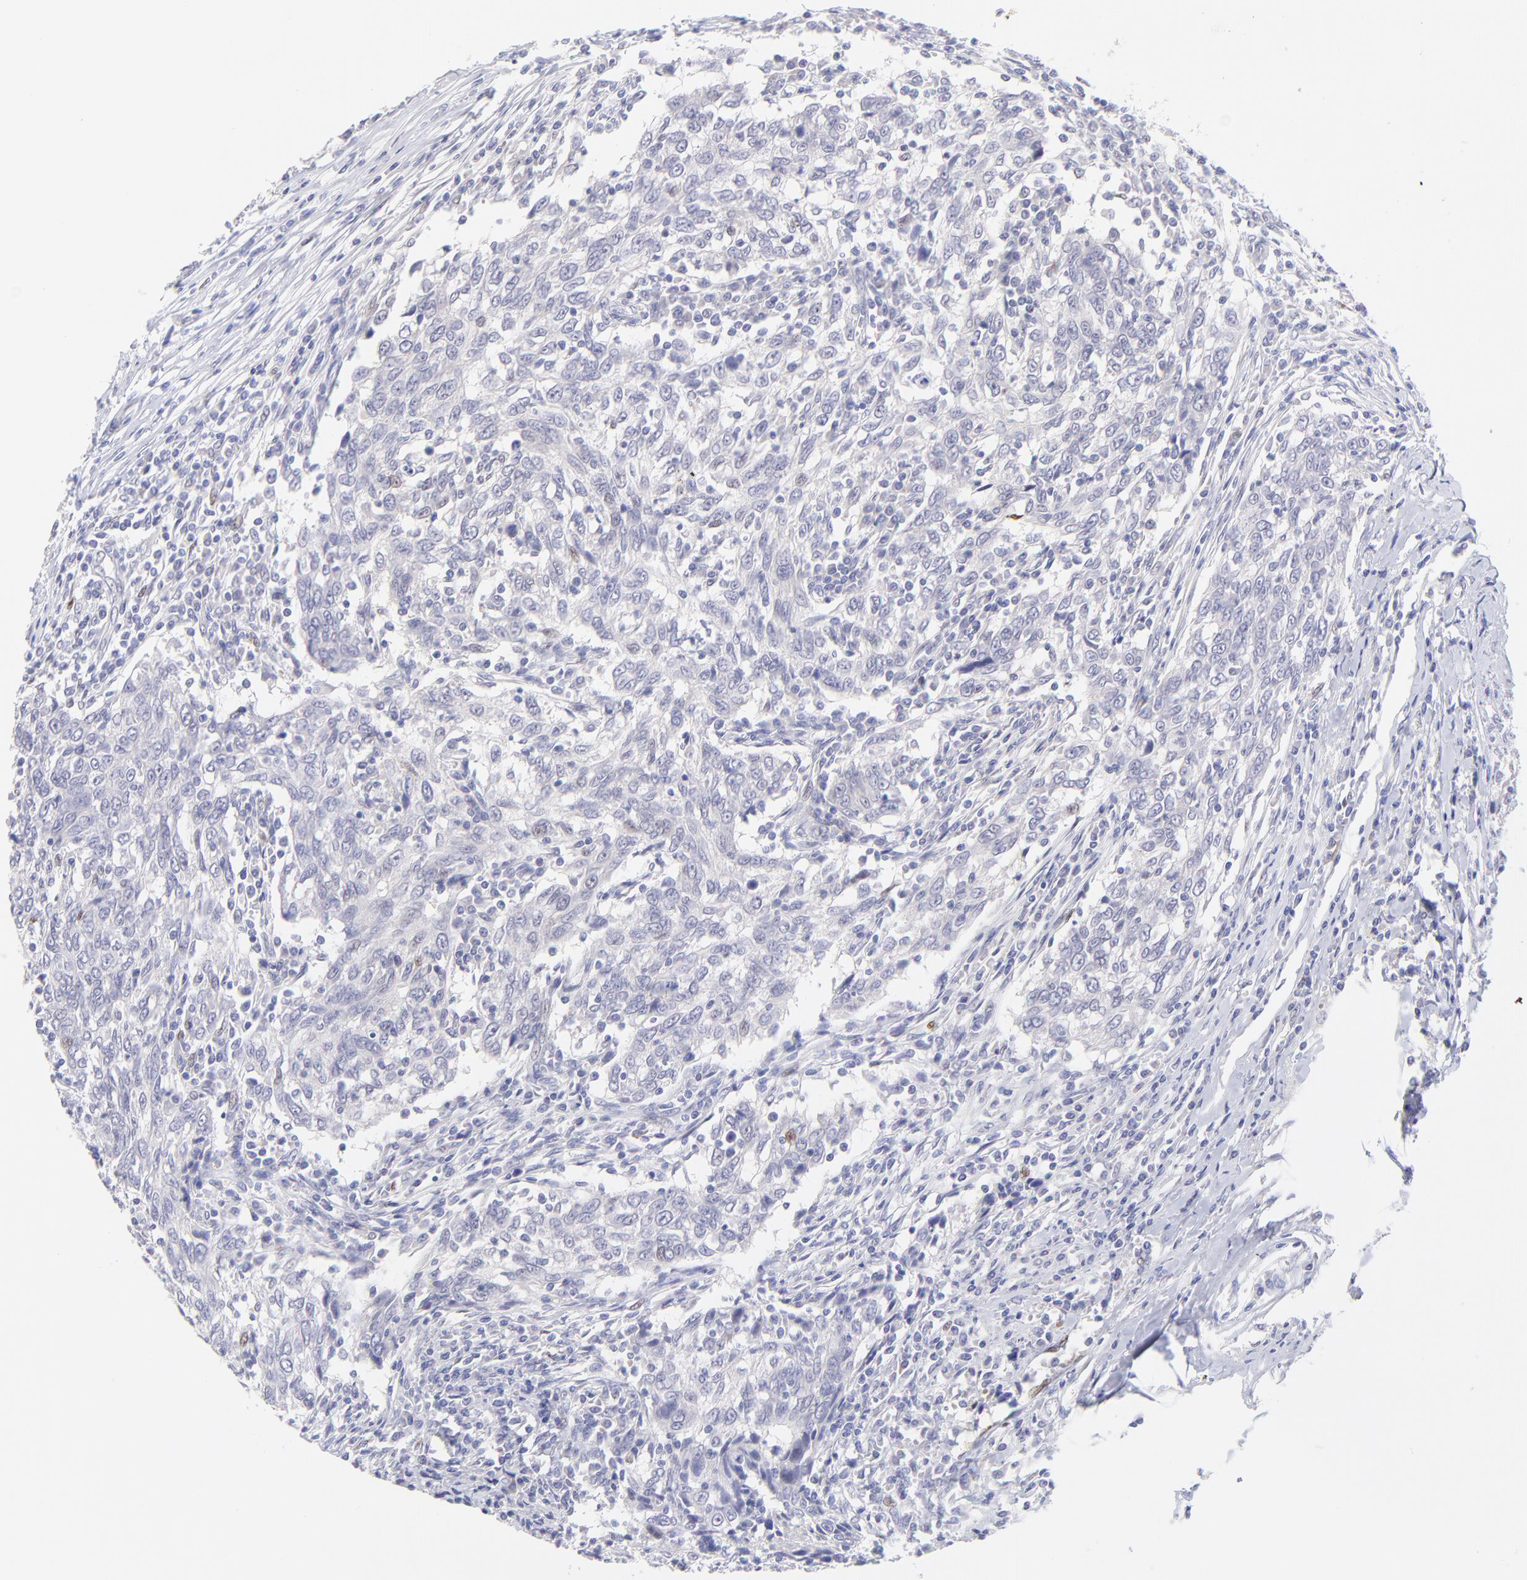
{"staining": {"intensity": "negative", "quantity": "none", "location": "none"}, "tissue": "breast cancer", "cell_type": "Tumor cells", "image_type": "cancer", "snomed": [{"axis": "morphology", "description": "Duct carcinoma"}, {"axis": "topography", "description": "Breast"}], "caption": "This is an immunohistochemistry (IHC) image of breast invasive ductal carcinoma. There is no expression in tumor cells.", "gene": "KLF4", "patient": {"sex": "female", "age": 50}}